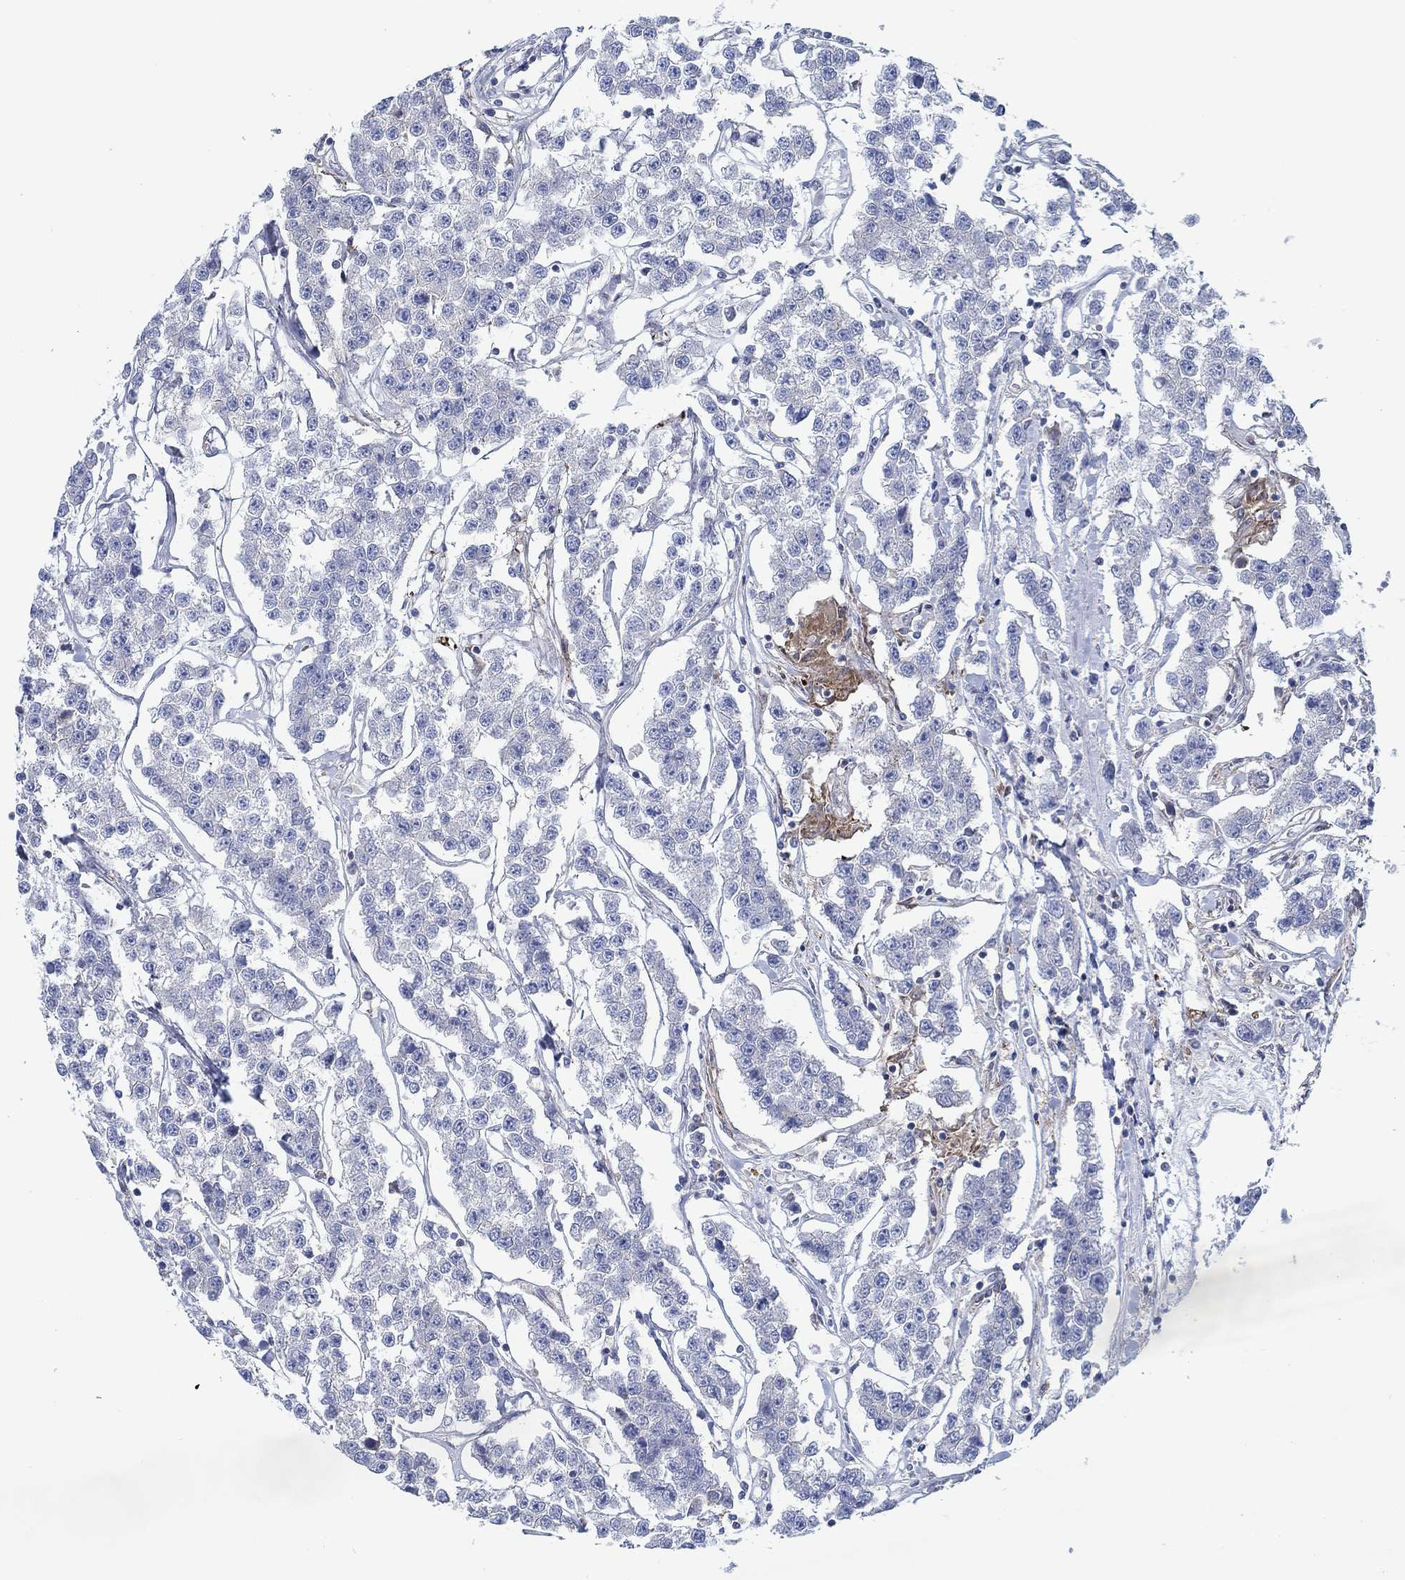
{"staining": {"intensity": "negative", "quantity": "none", "location": "none"}, "tissue": "testis cancer", "cell_type": "Tumor cells", "image_type": "cancer", "snomed": [{"axis": "morphology", "description": "Seminoma, NOS"}, {"axis": "topography", "description": "Testis"}], "caption": "This is a photomicrograph of immunohistochemistry (IHC) staining of testis seminoma, which shows no expression in tumor cells.", "gene": "FMN1", "patient": {"sex": "male", "age": 59}}